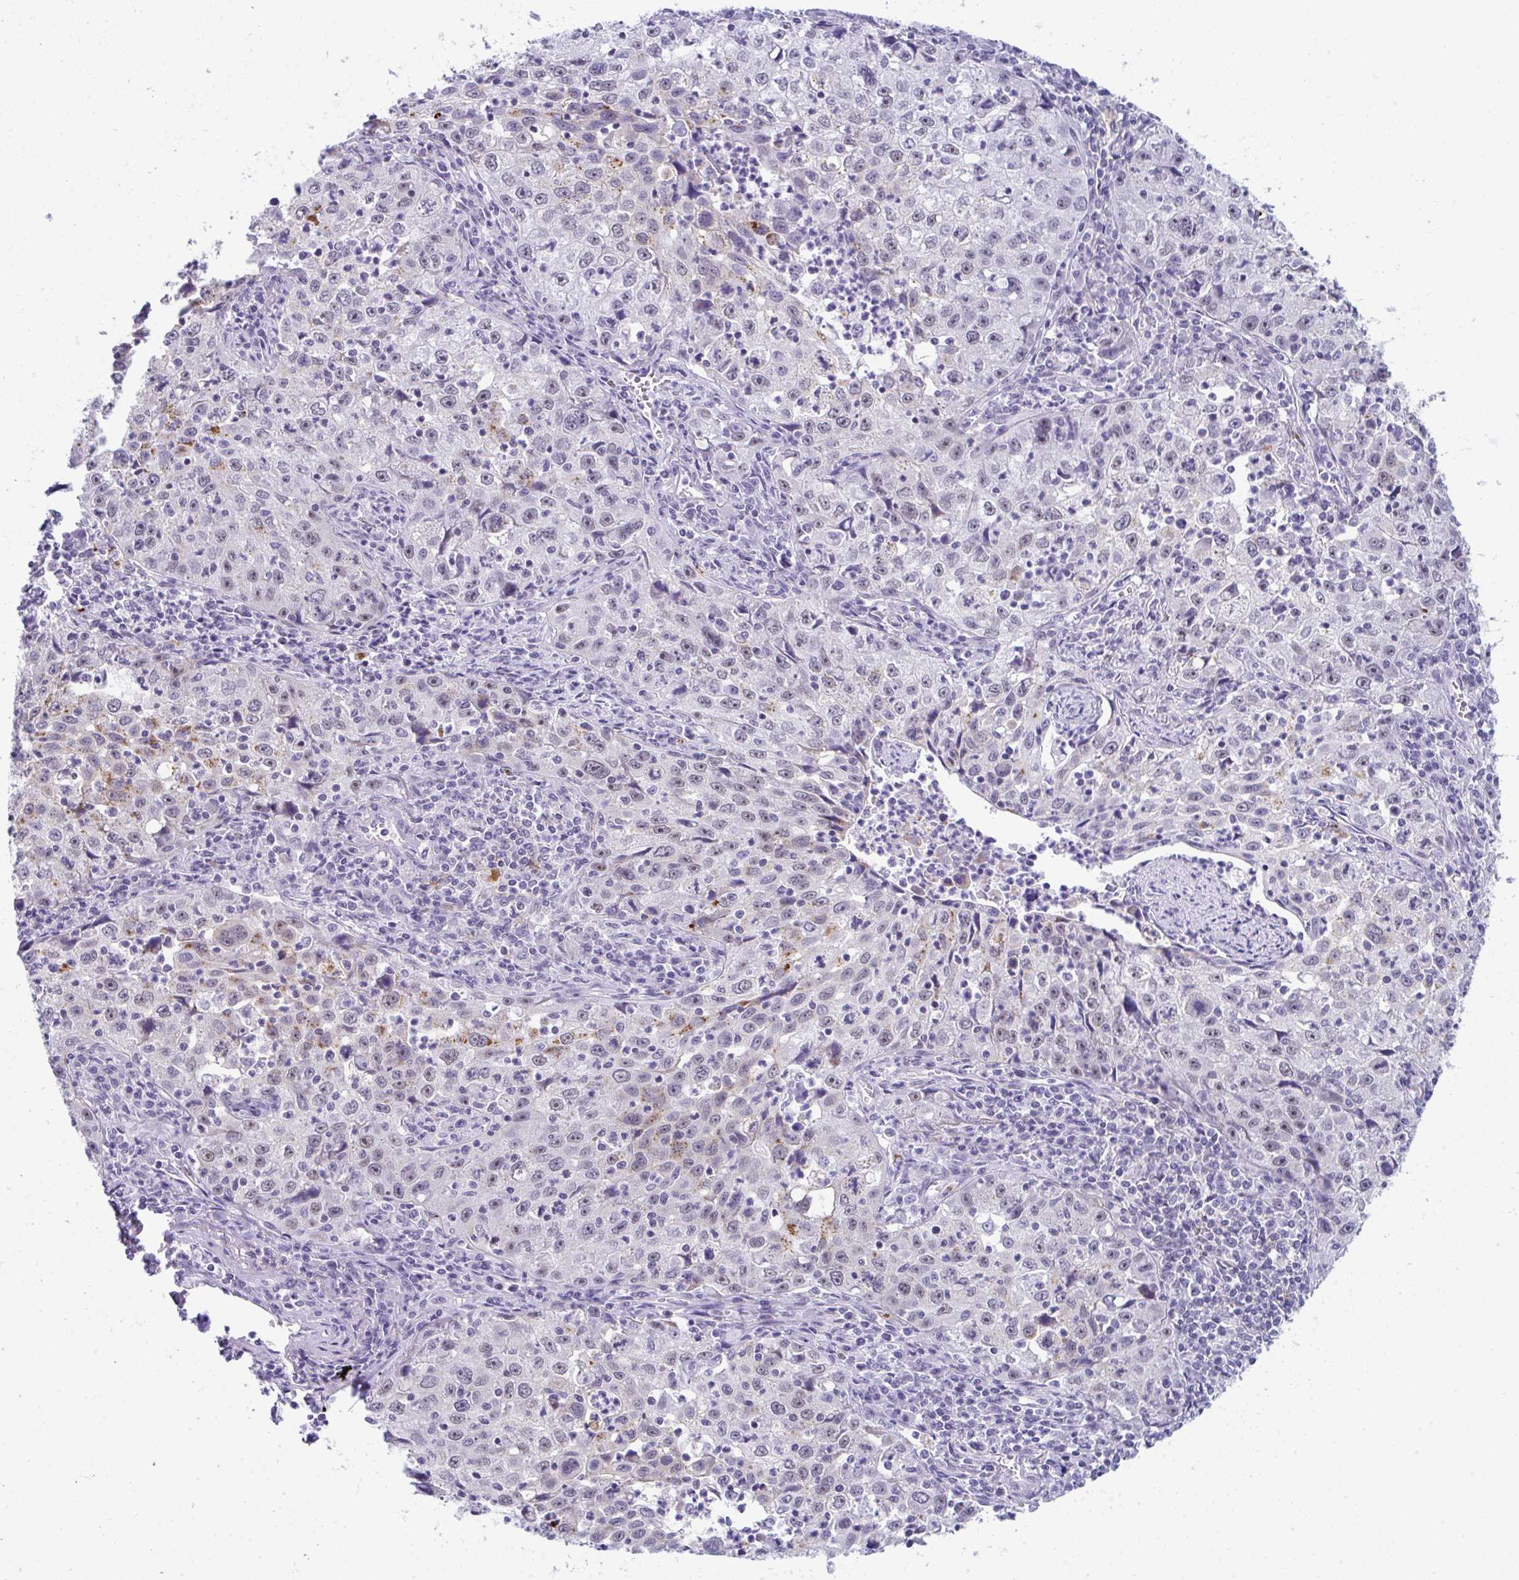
{"staining": {"intensity": "moderate", "quantity": "<25%", "location": "cytoplasmic/membranous,nuclear"}, "tissue": "lung cancer", "cell_type": "Tumor cells", "image_type": "cancer", "snomed": [{"axis": "morphology", "description": "Squamous cell carcinoma, NOS"}, {"axis": "topography", "description": "Lung"}], "caption": "Squamous cell carcinoma (lung) stained with immunohistochemistry (IHC) demonstrates moderate cytoplasmic/membranous and nuclear positivity in about <25% of tumor cells. Nuclei are stained in blue.", "gene": "CDK13", "patient": {"sex": "male", "age": 71}}